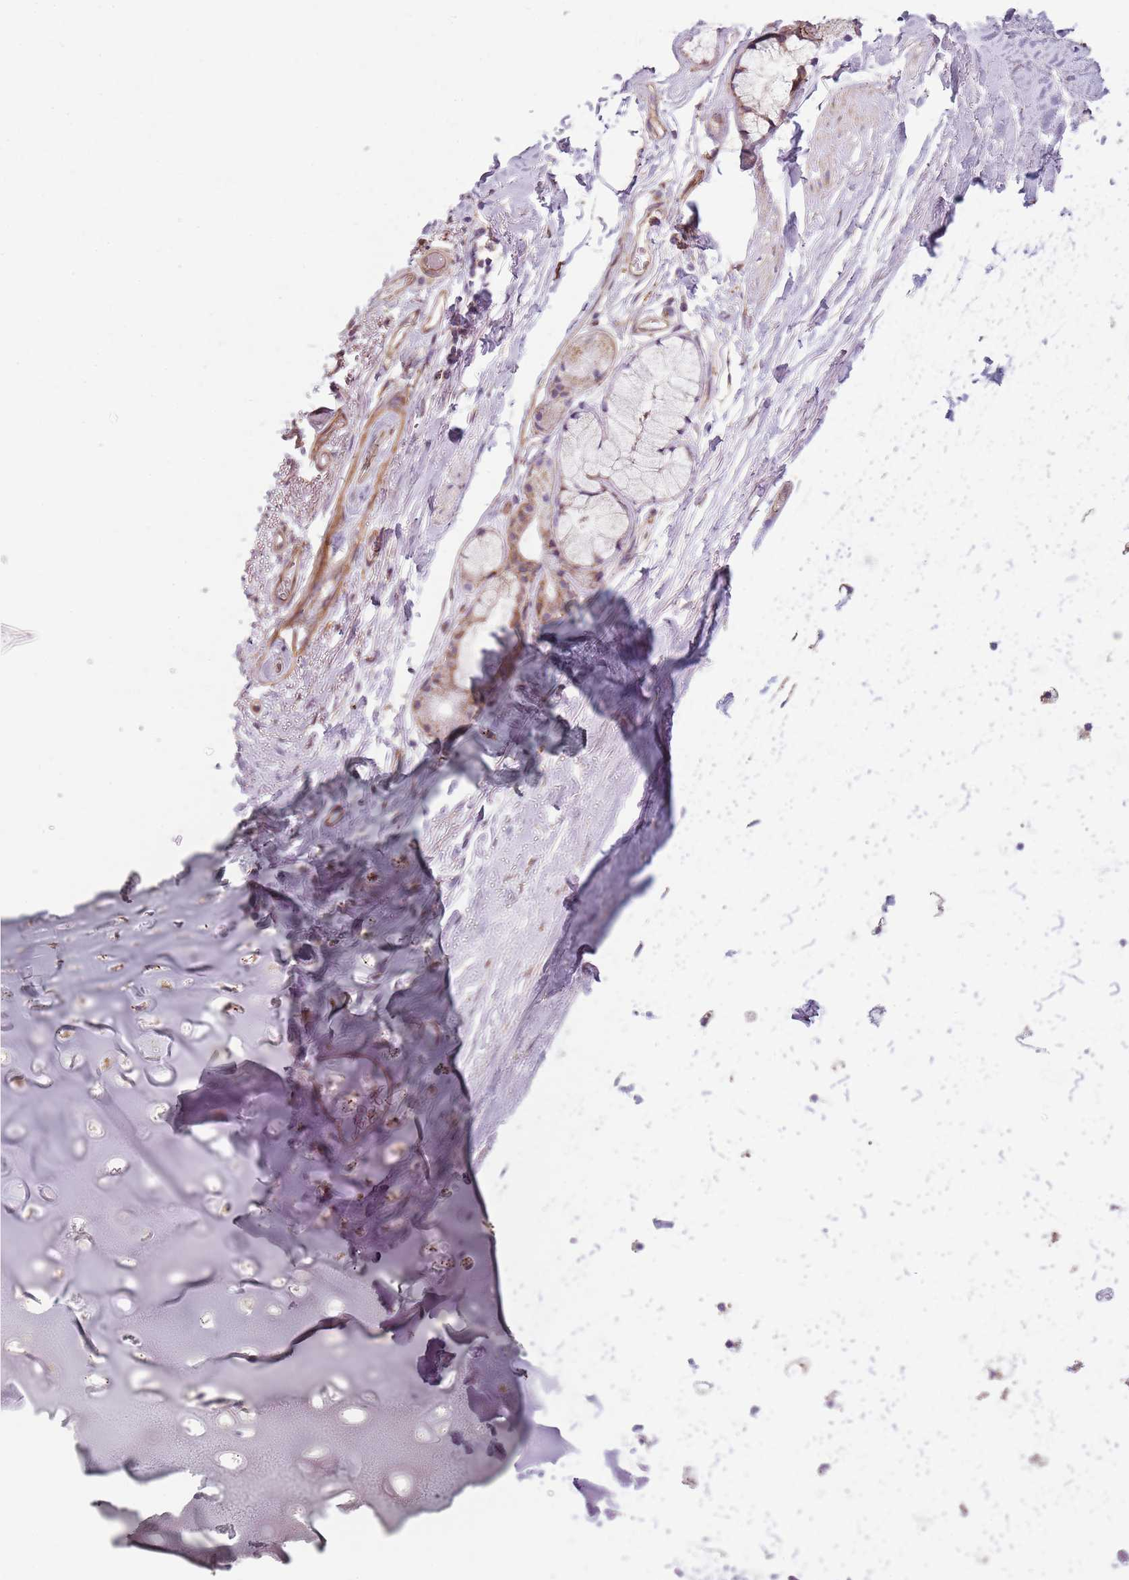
{"staining": {"intensity": "weak", "quantity": ">75%", "location": "cytoplasmic/membranous"}, "tissue": "adipose tissue", "cell_type": "Adipocytes", "image_type": "normal", "snomed": [{"axis": "morphology", "description": "Normal tissue, NOS"}, {"axis": "topography", "description": "Lymph node"}, {"axis": "topography", "description": "Bronchus"}], "caption": "This image demonstrates immunohistochemistry staining of unremarkable adipose tissue, with low weak cytoplasmic/membranous positivity in approximately >75% of adipocytes.", "gene": "SNX1", "patient": {"sex": "male", "age": 63}}